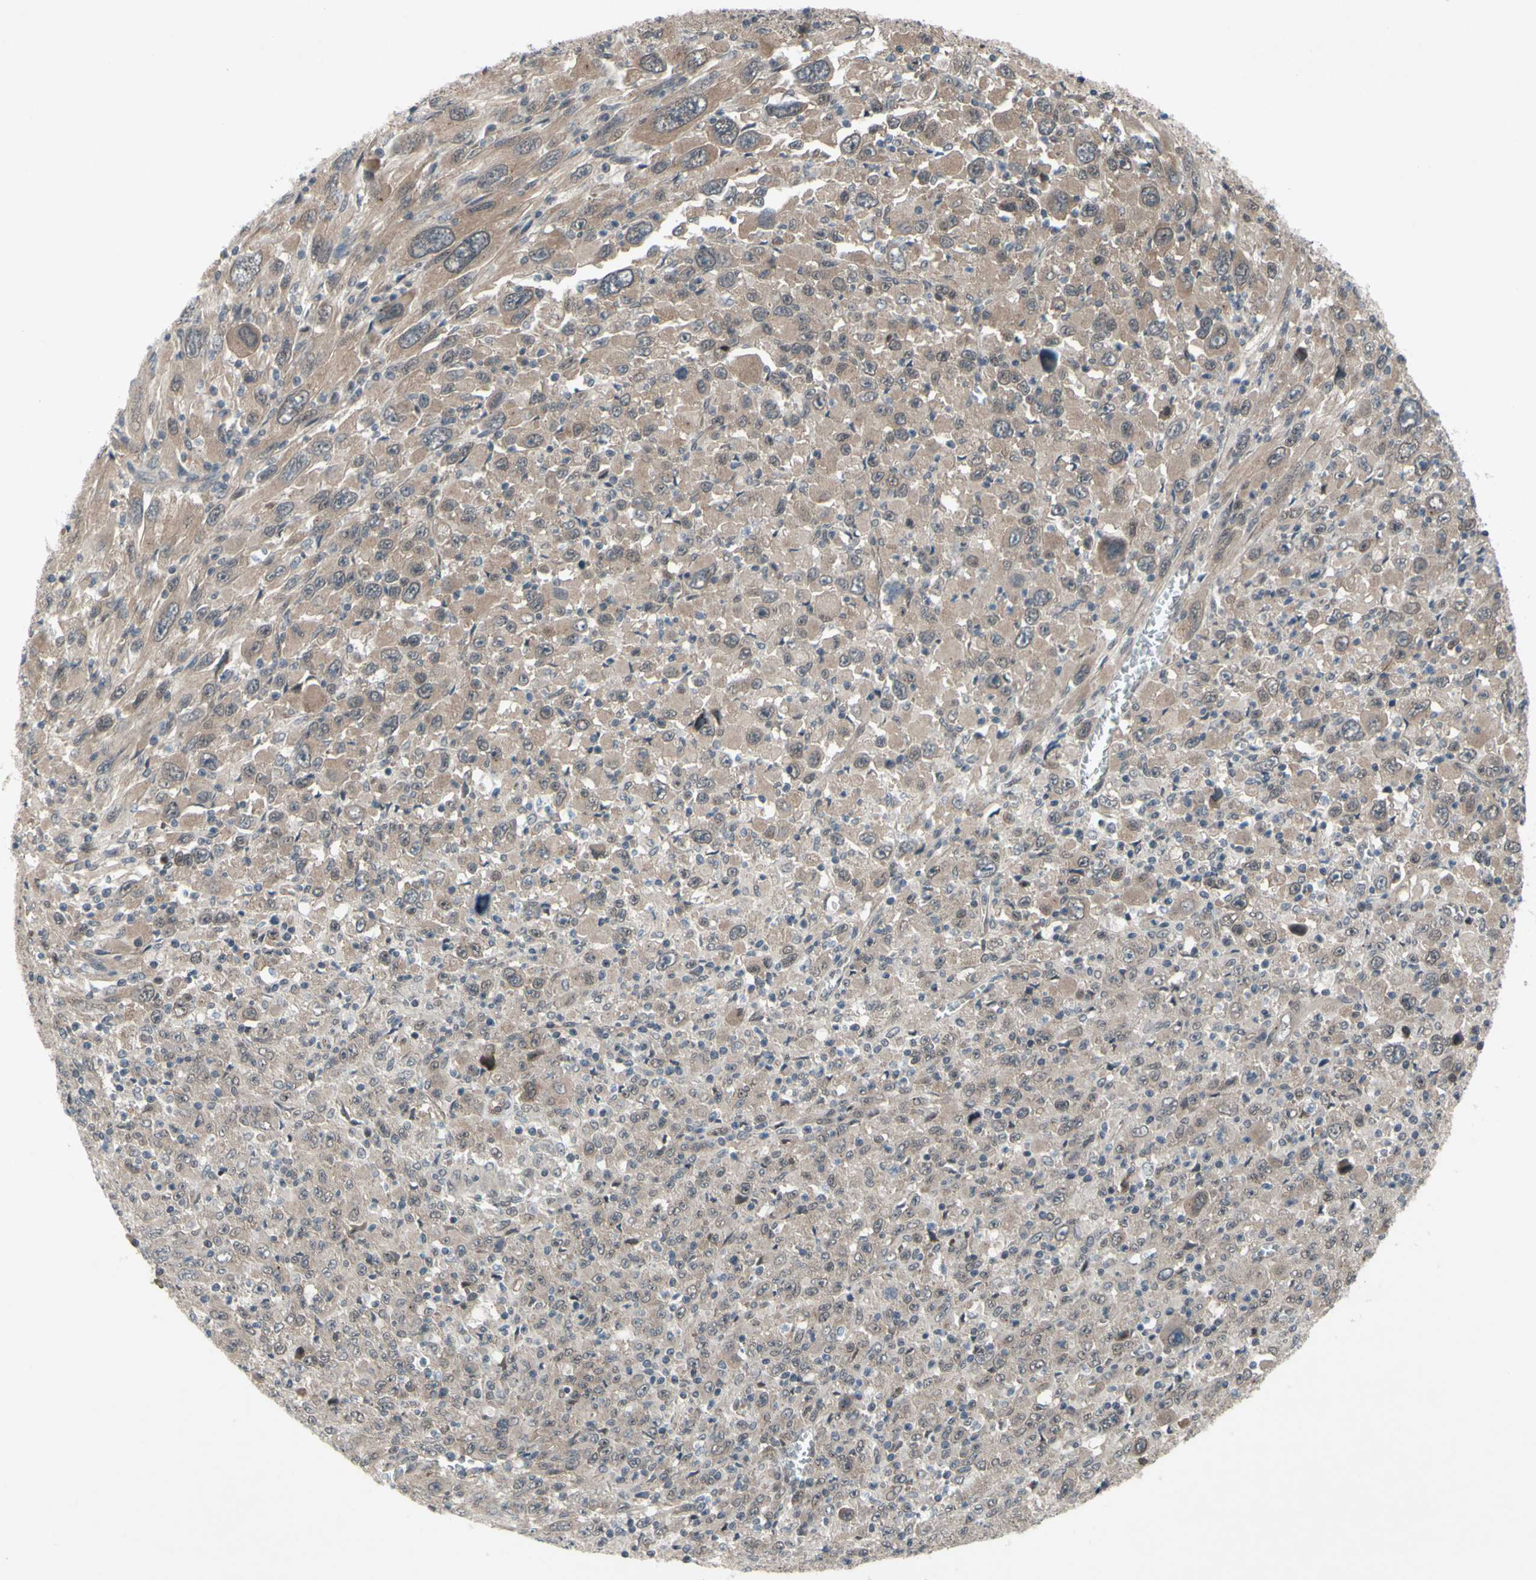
{"staining": {"intensity": "weak", "quantity": ">75%", "location": "cytoplasmic/membranous"}, "tissue": "melanoma", "cell_type": "Tumor cells", "image_type": "cancer", "snomed": [{"axis": "morphology", "description": "Malignant melanoma, Metastatic site"}, {"axis": "topography", "description": "Skin"}], "caption": "This image exhibits immunohistochemistry staining of melanoma, with low weak cytoplasmic/membranous staining in approximately >75% of tumor cells.", "gene": "TRDMT1", "patient": {"sex": "female", "age": 56}}